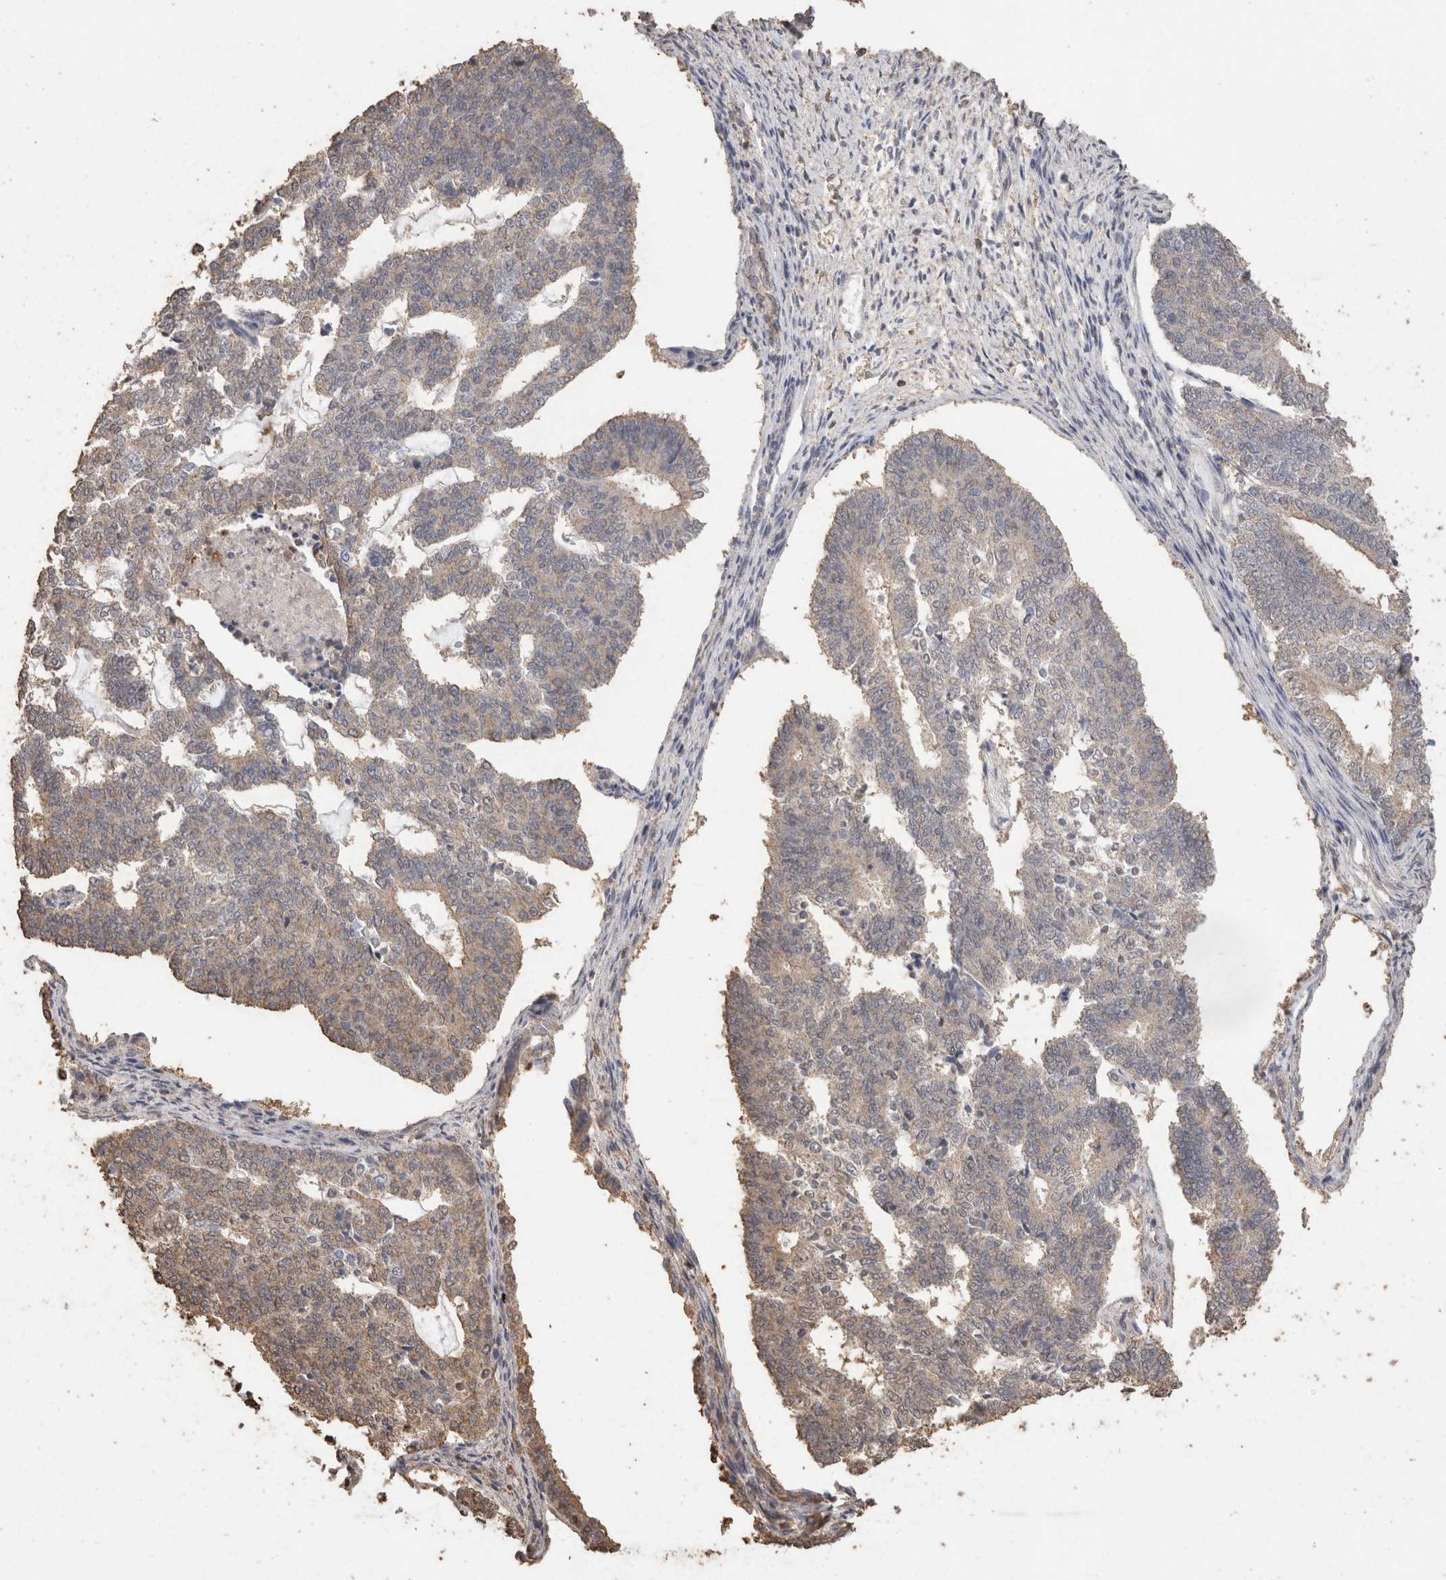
{"staining": {"intensity": "weak", "quantity": "<25%", "location": "cytoplasmic/membranous"}, "tissue": "endometrial cancer", "cell_type": "Tumor cells", "image_type": "cancer", "snomed": [{"axis": "morphology", "description": "Adenocarcinoma, NOS"}, {"axis": "topography", "description": "Endometrium"}], "caption": "Tumor cells show no significant protein staining in endometrial adenocarcinoma. (Brightfield microscopy of DAB (3,3'-diaminobenzidine) immunohistochemistry at high magnification).", "gene": "CX3CL1", "patient": {"sex": "female", "age": 70}}